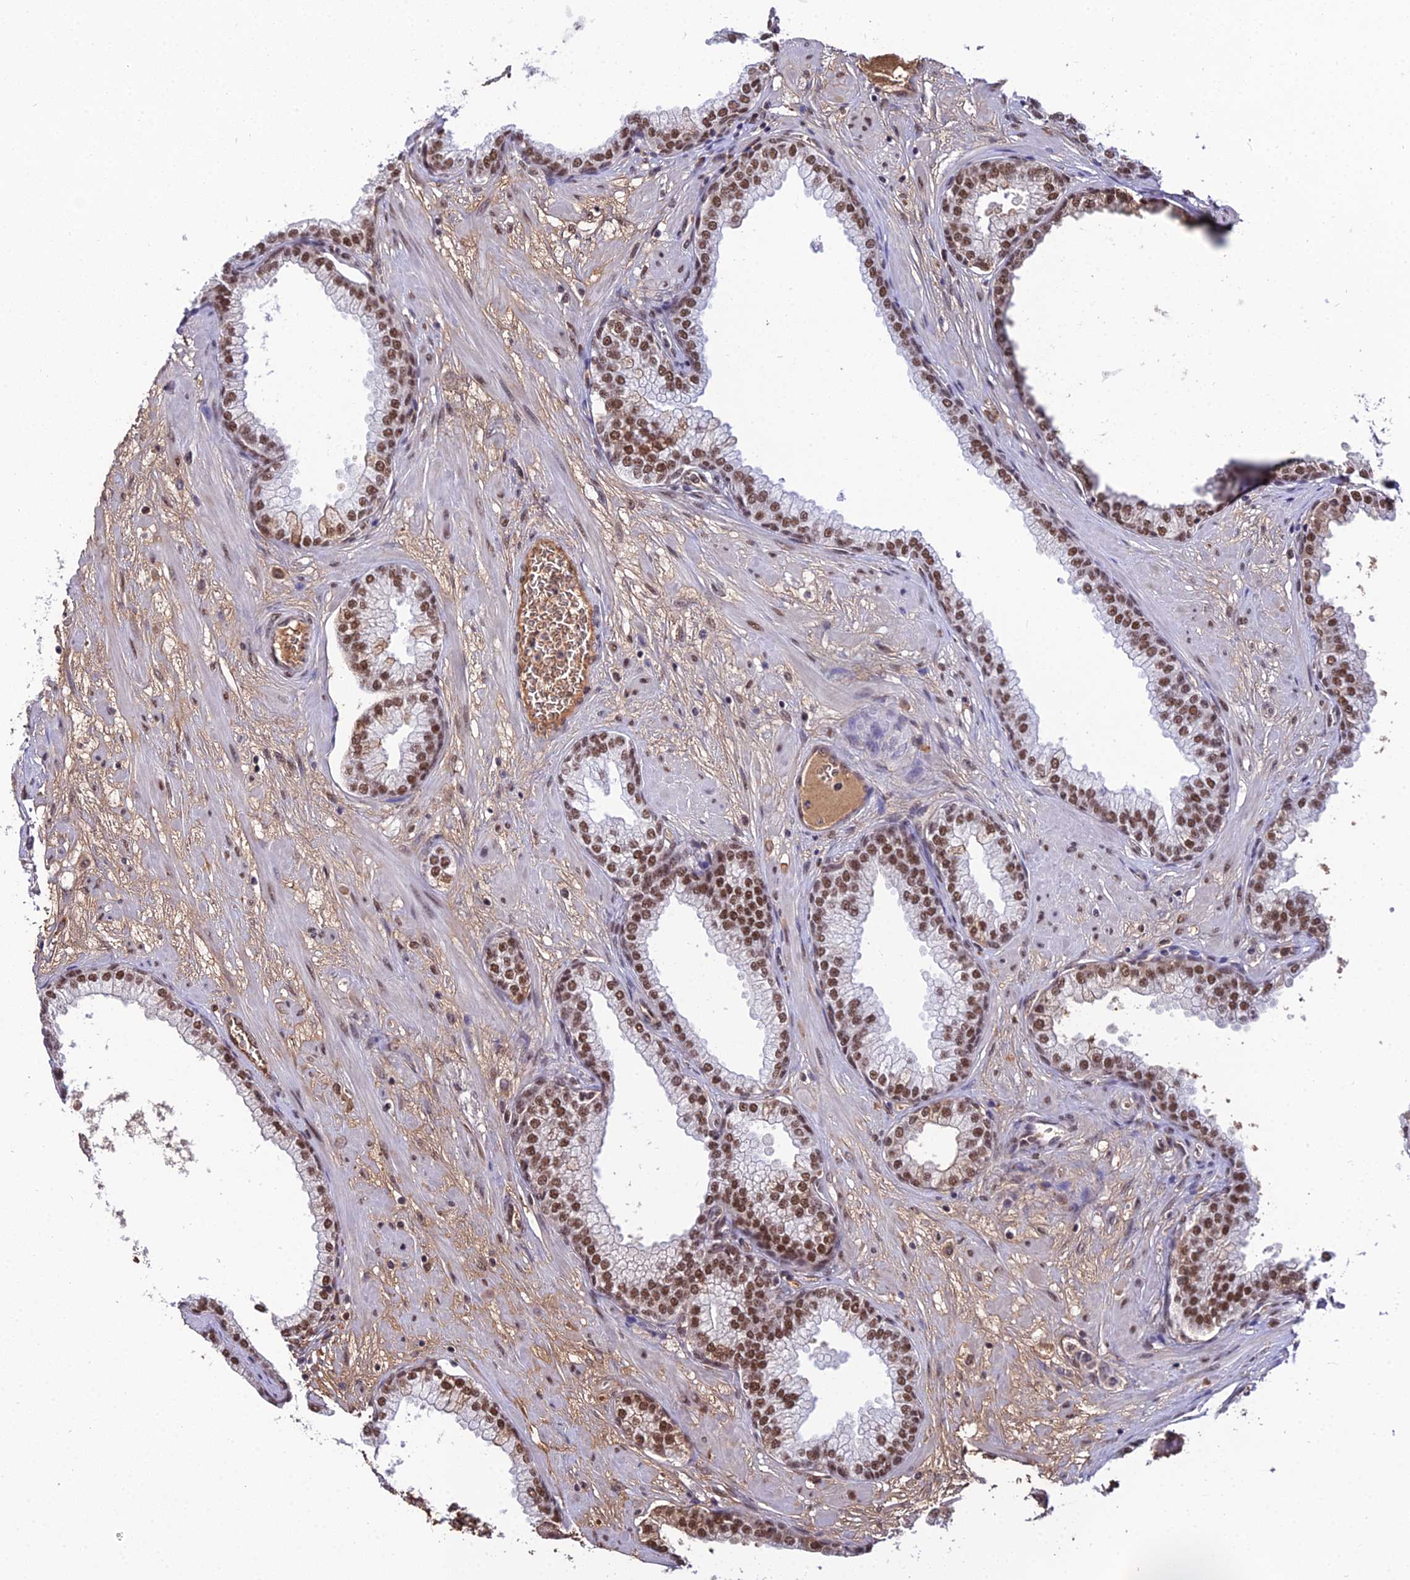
{"staining": {"intensity": "strong", "quantity": ">75%", "location": "nuclear"}, "tissue": "prostate", "cell_type": "Glandular cells", "image_type": "normal", "snomed": [{"axis": "morphology", "description": "Normal tissue, NOS"}, {"axis": "morphology", "description": "Urothelial carcinoma, Low grade"}, {"axis": "topography", "description": "Urinary bladder"}, {"axis": "topography", "description": "Prostate"}], "caption": "Normal prostate was stained to show a protein in brown. There is high levels of strong nuclear staining in approximately >75% of glandular cells. The staining was performed using DAB (3,3'-diaminobenzidine) to visualize the protein expression in brown, while the nuclei were stained in blue with hematoxylin (Magnification: 20x).", "gene": "RBM12", "patient": {"sex": "male", "age": 60}}